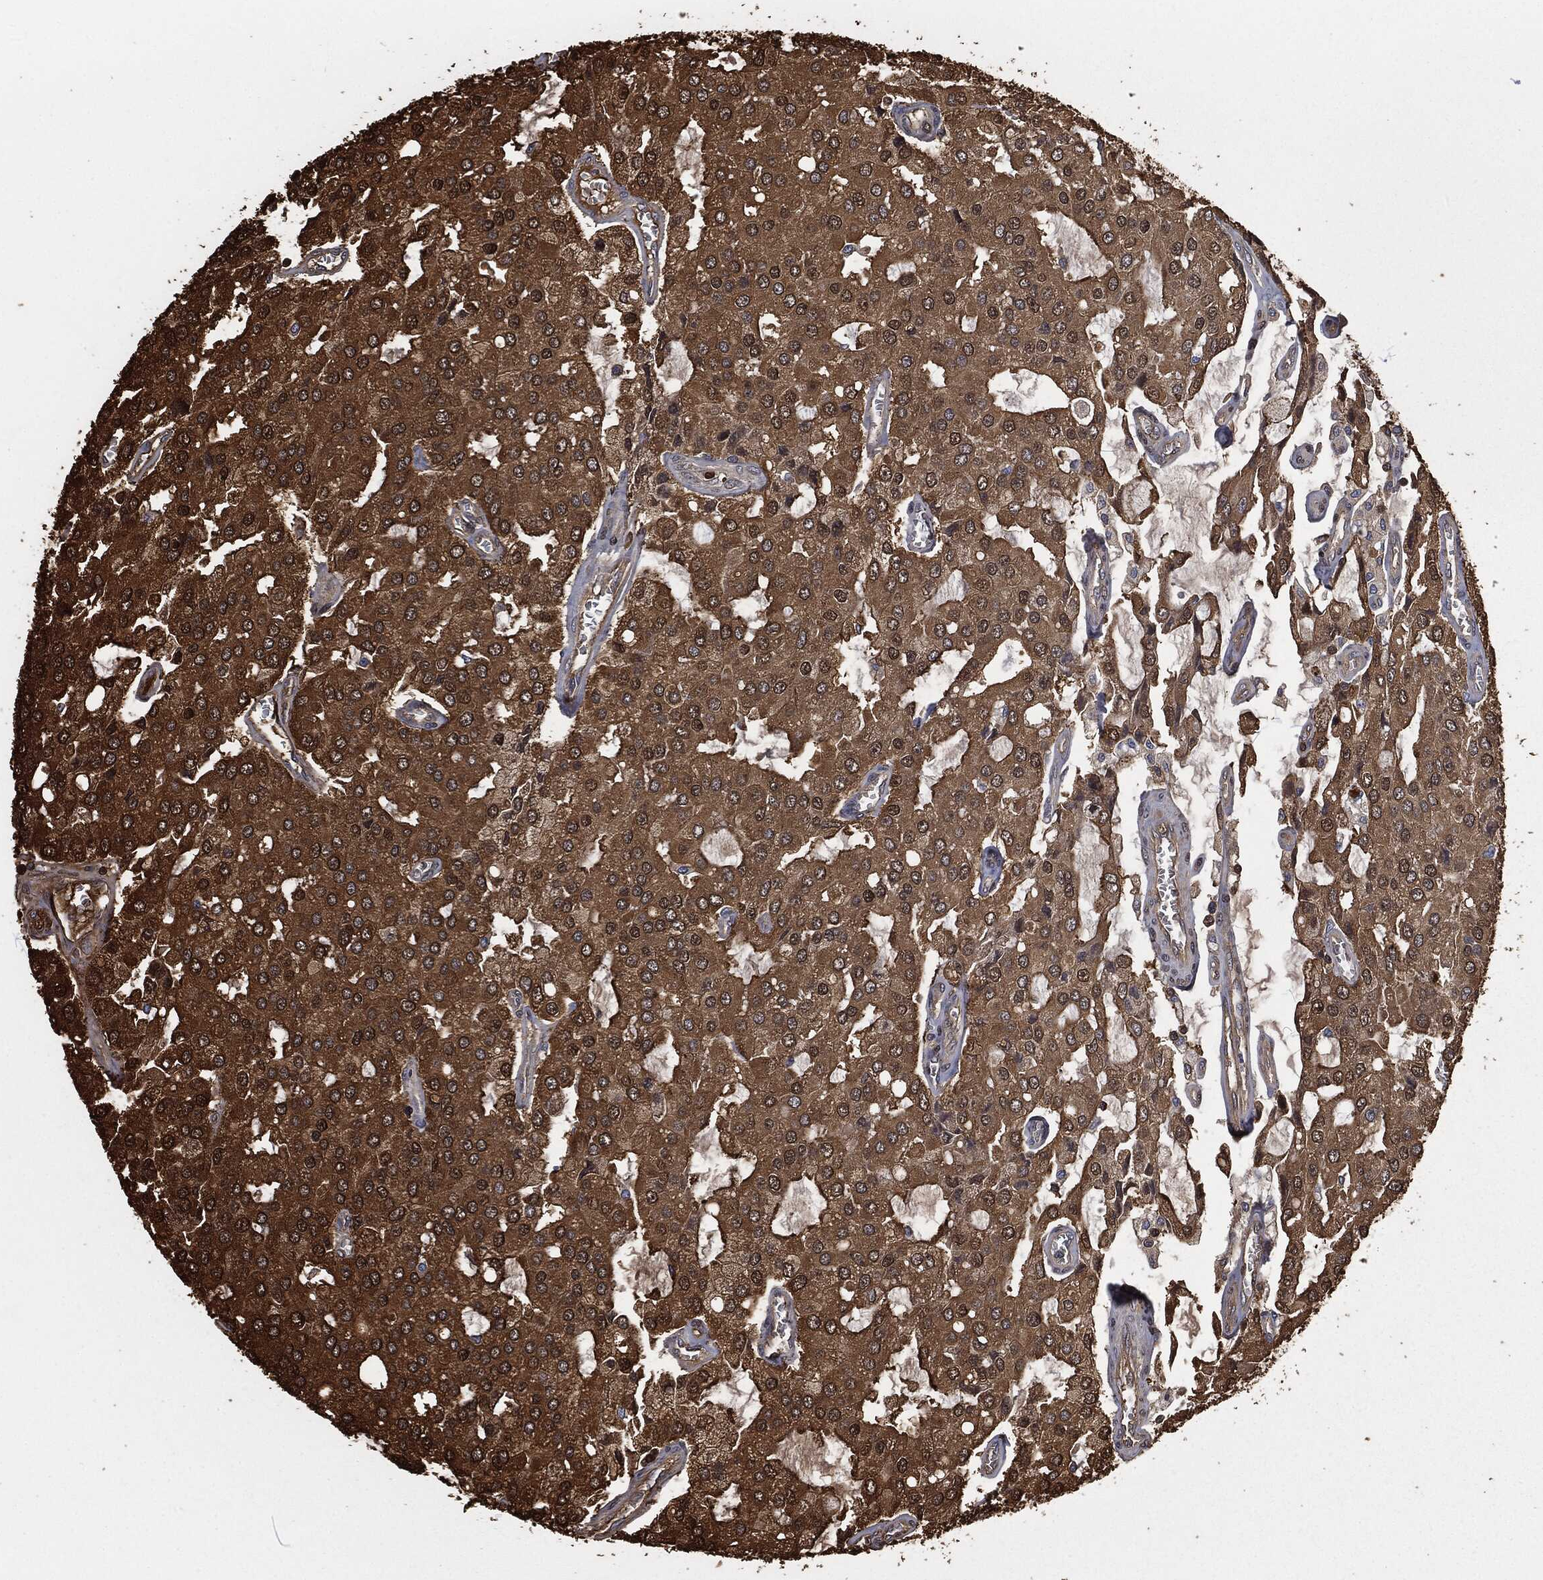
{"staining": {"intensity": "strong", "quantity": ">75%", "location": "cytoplasmic/membranous"}, "tissue": "prostate cancer", "cell_type": "Tumor cells", "image_type": "cancer", "snomed": [{"axis": "morphology", "description": "Adenocarcinoma, NOS"}, {"axis": "topography", "description": "Prostate and seminal vesicle, NOS"}, {"axis": "topography", "description": "Prostate"}], "caption": "A brown stain highlights strong cytoplasmic/membranous staining of a protein in prostate adenocarcinoma tumor cells.", "gene": "PRDX4", "patient": {"sex": "male", "age": 67}}